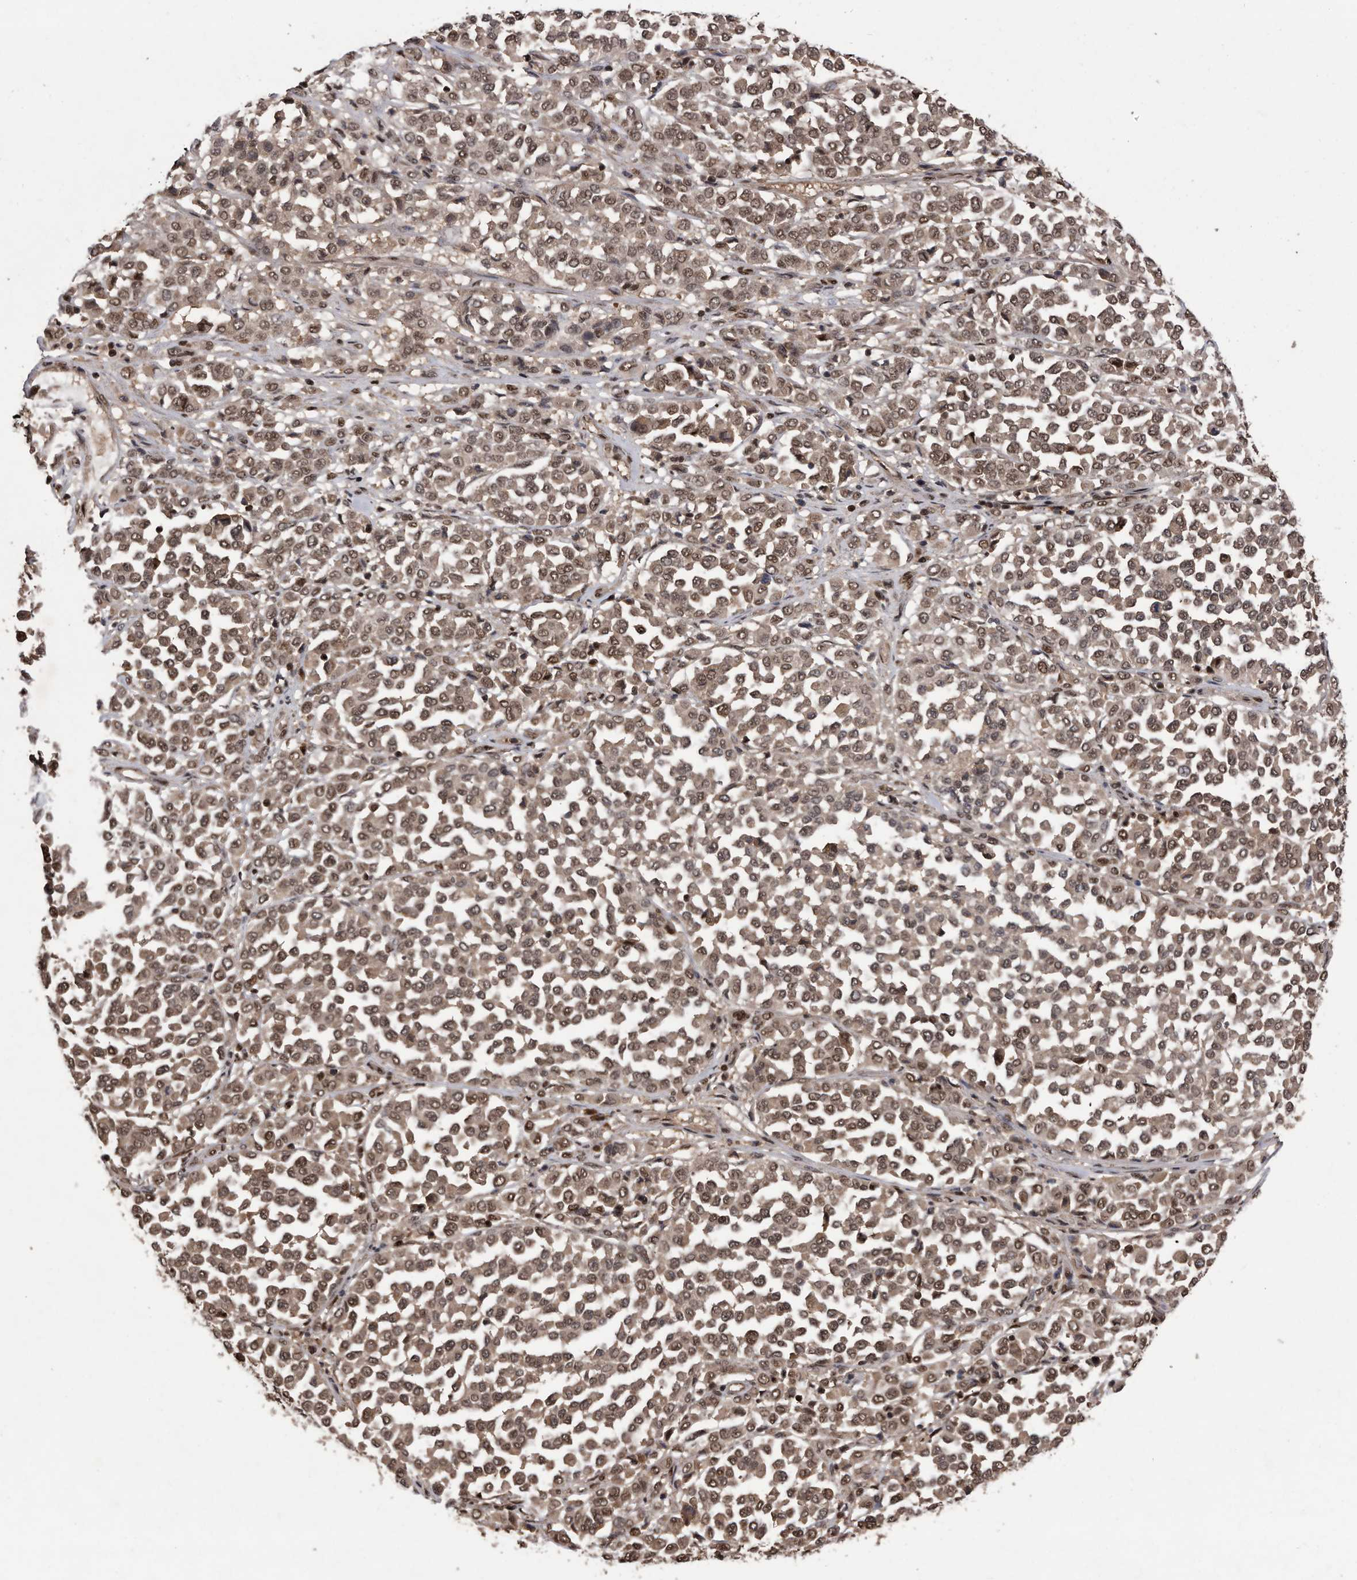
{"staining": {"intensity": "moderate", "quantity": ">75%", "location": "cytoplasmic/membranous,nuclear"}, "tissue": "melanoma", "cell_type": "Tumor cells", "image_type": "cancer", "snomed": [{"axis": "morphology", "description": "Malignant melanoma, Metastatic site"}, {"axis": "topography", "description": "Pancreas"}], "caption": "Immunohistochemistry image of human melanoma stained for a protein (brown), which reveals medium levels of moderate cytoplasmic/membranous and nuclear expression in about >75% of tumor cells.", "gene": "RAD23B", "patient": {"sex": "female", "age": 30}}